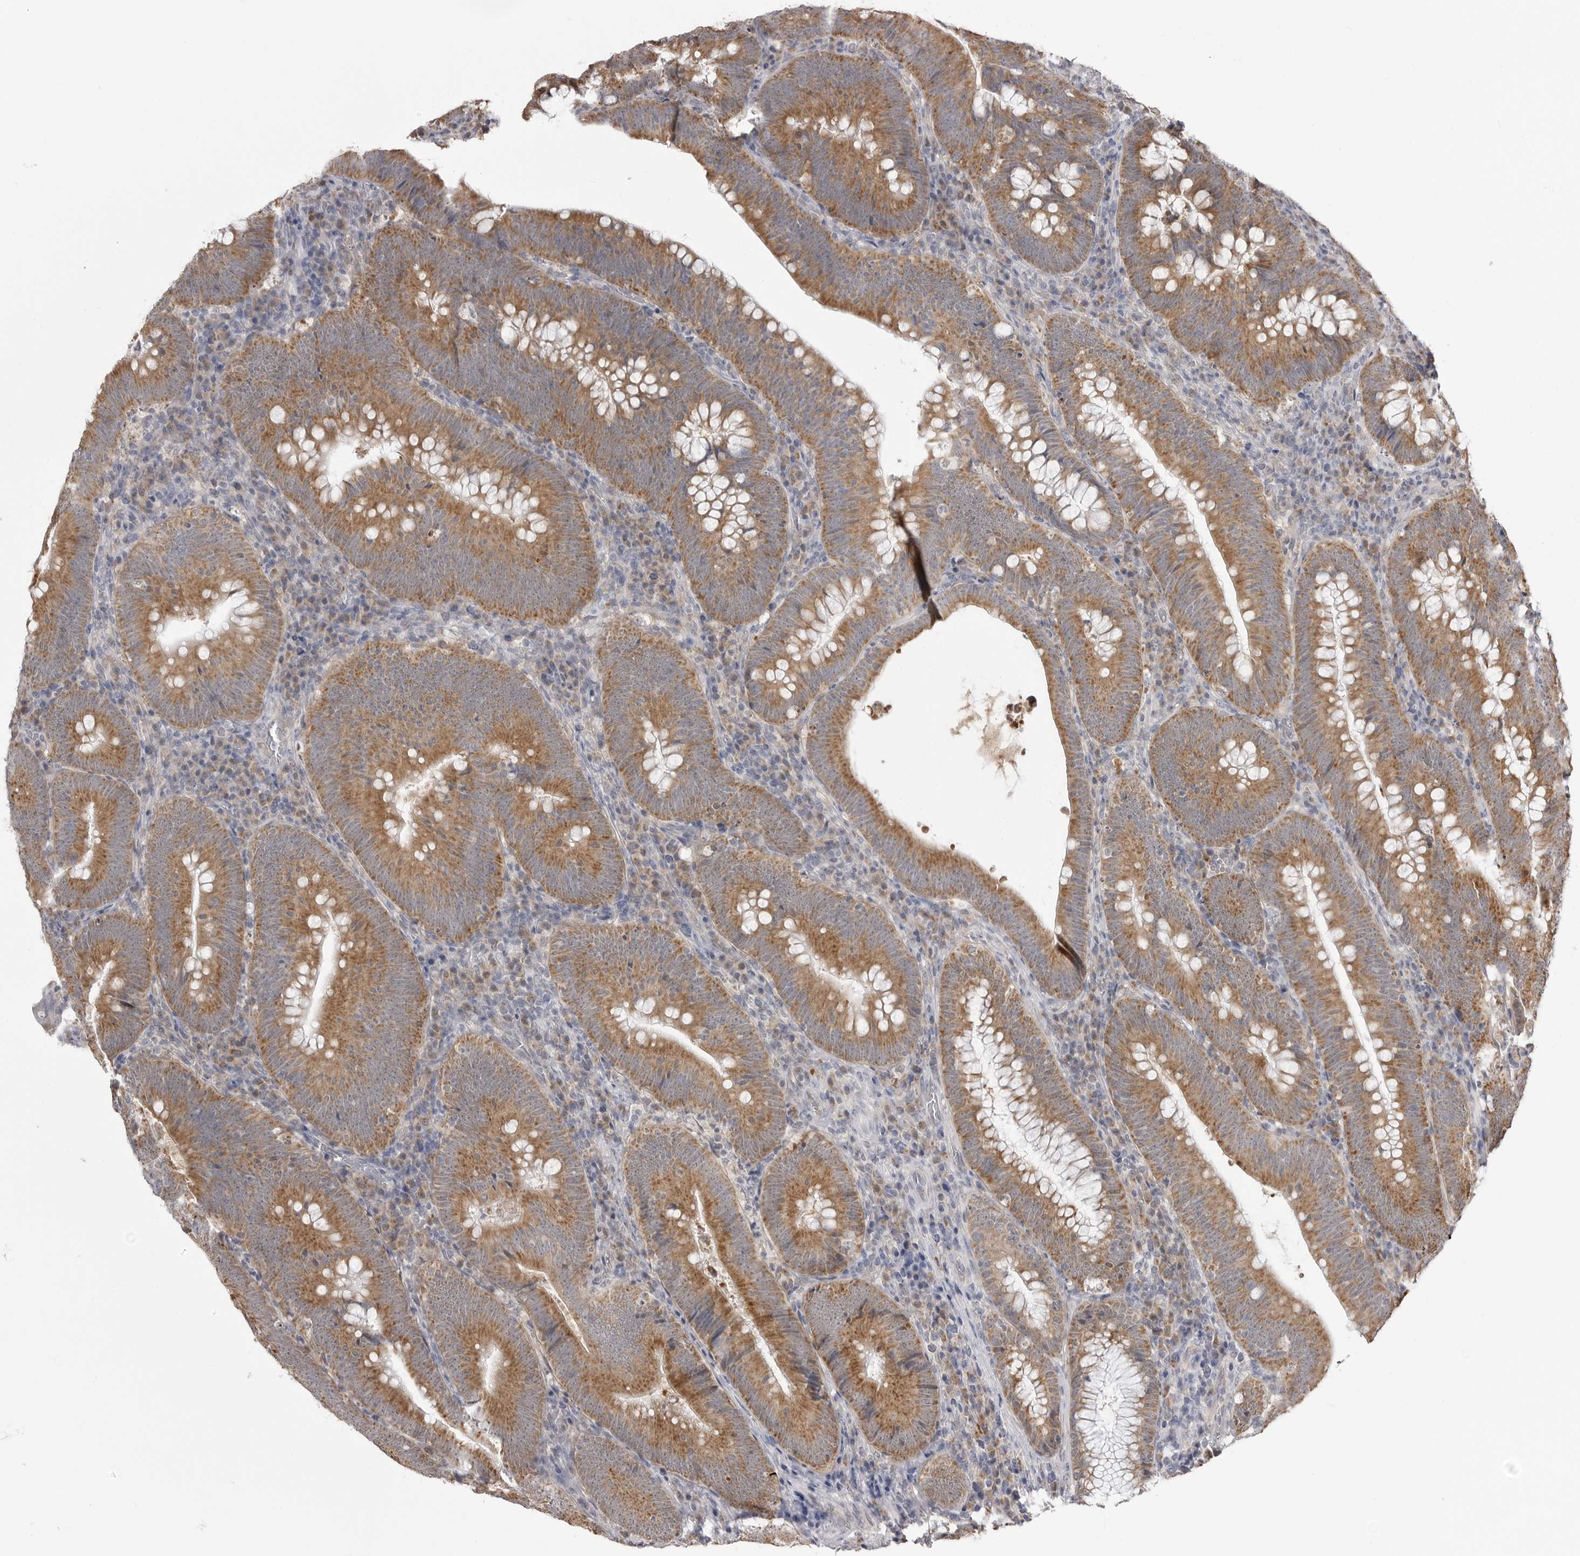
{"staining": {"intensity": "moderate", "quantity": ">75%", "location": "cytoplasmic/membranous"}, "tissue": "colorectal cancer", "cell_type": "Tumor cells", "image_type": "cancer", "snomed": [{"axis": "morphology", "description": "Normal tissue, NOS"}, {"axis": "topography", "description": "Colon"}], "caption": "This micrograph demonstrates immunohistochemistry (IHC) staining of human colorectal cancer, with medium moderate cytoplasmic/membranous positivity in approximately >75% of tumor cells.", "gene": "FH", "patient": {"sex": "female", "age": 82}}